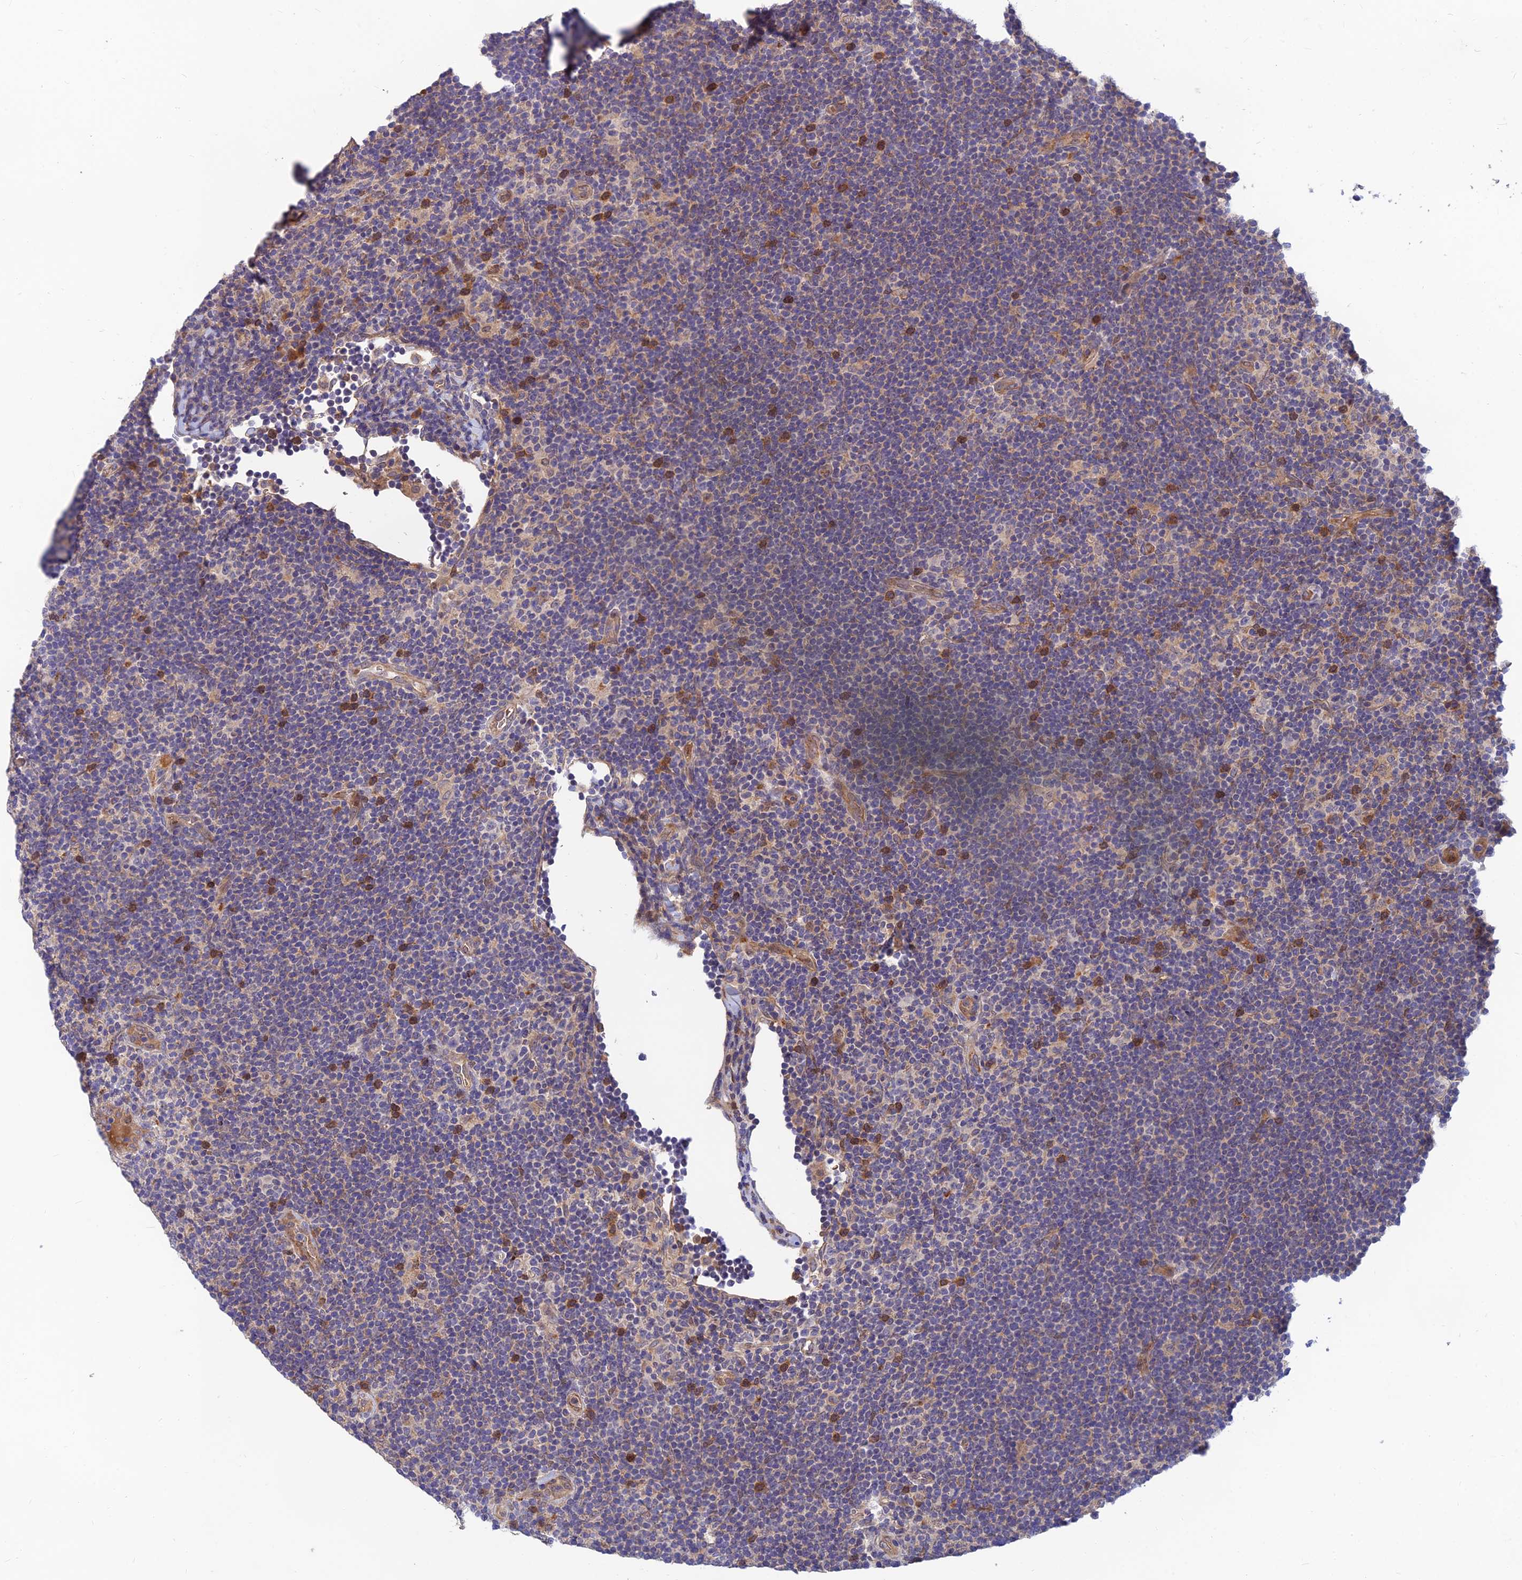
{"staining": {"intensity": "negative", "quantity": "none", "location": "none"}, "tissue": "lymphoma", "cell_type": "Tumor cells", "image_type": "cancer", "snomed": [{"axis": "morphology", "description": "Hodgkin's disease, NOS"}, {"axis": "topography", "description": "Lymph node"}], "caption": "IHC of human lymphoma shows no staining in tumor cells.", "gene": "FAM151B", "patient": {"sex": "female", "age": 57}}